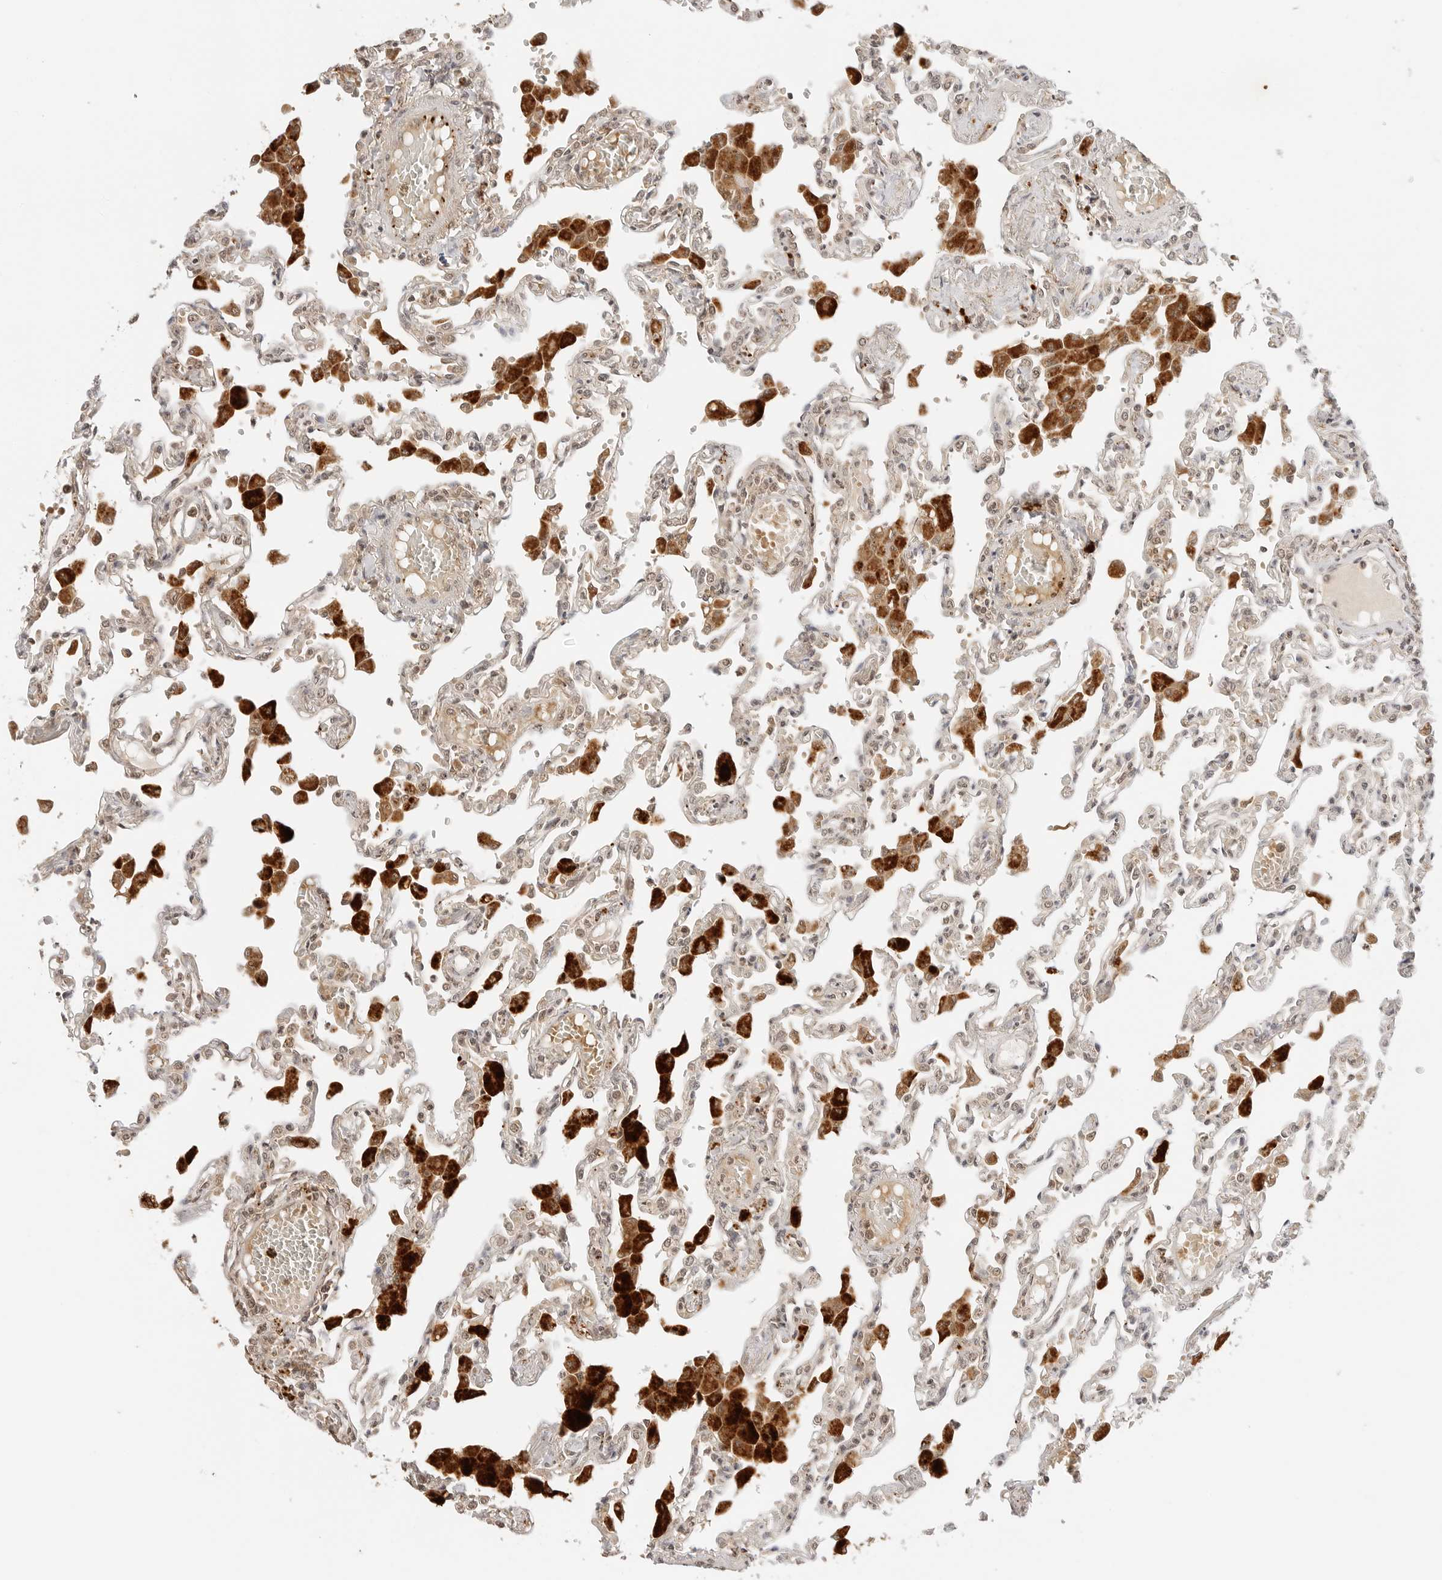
{"staining": {"intensity": "weak", "quantity": ">75%", "location": "cytoplasmic/membranous,nuclear"}, "tissue": "lung", "cell_type": "Alveolar cells", "image_type": "normal", "snomed": [{"axis": "morphology", "description": "Normal tissue, NOS"}, {"axis": "topography", "description": "Bronchus"}, {"axis": "topography", "description": "Lung"}], "caption": "IHC micrograph of unremarkable lung: lung stained using immunohistochemistry reveals low levels of weak protein expression localized specifically in the cytoplasmic/membranous,nuclear of alveolar cells, appearing as a cytoplasmic/membranous,nuclear brown color.", "gene": "GPR34", "patient": {"sex": "female", "age": 49}}